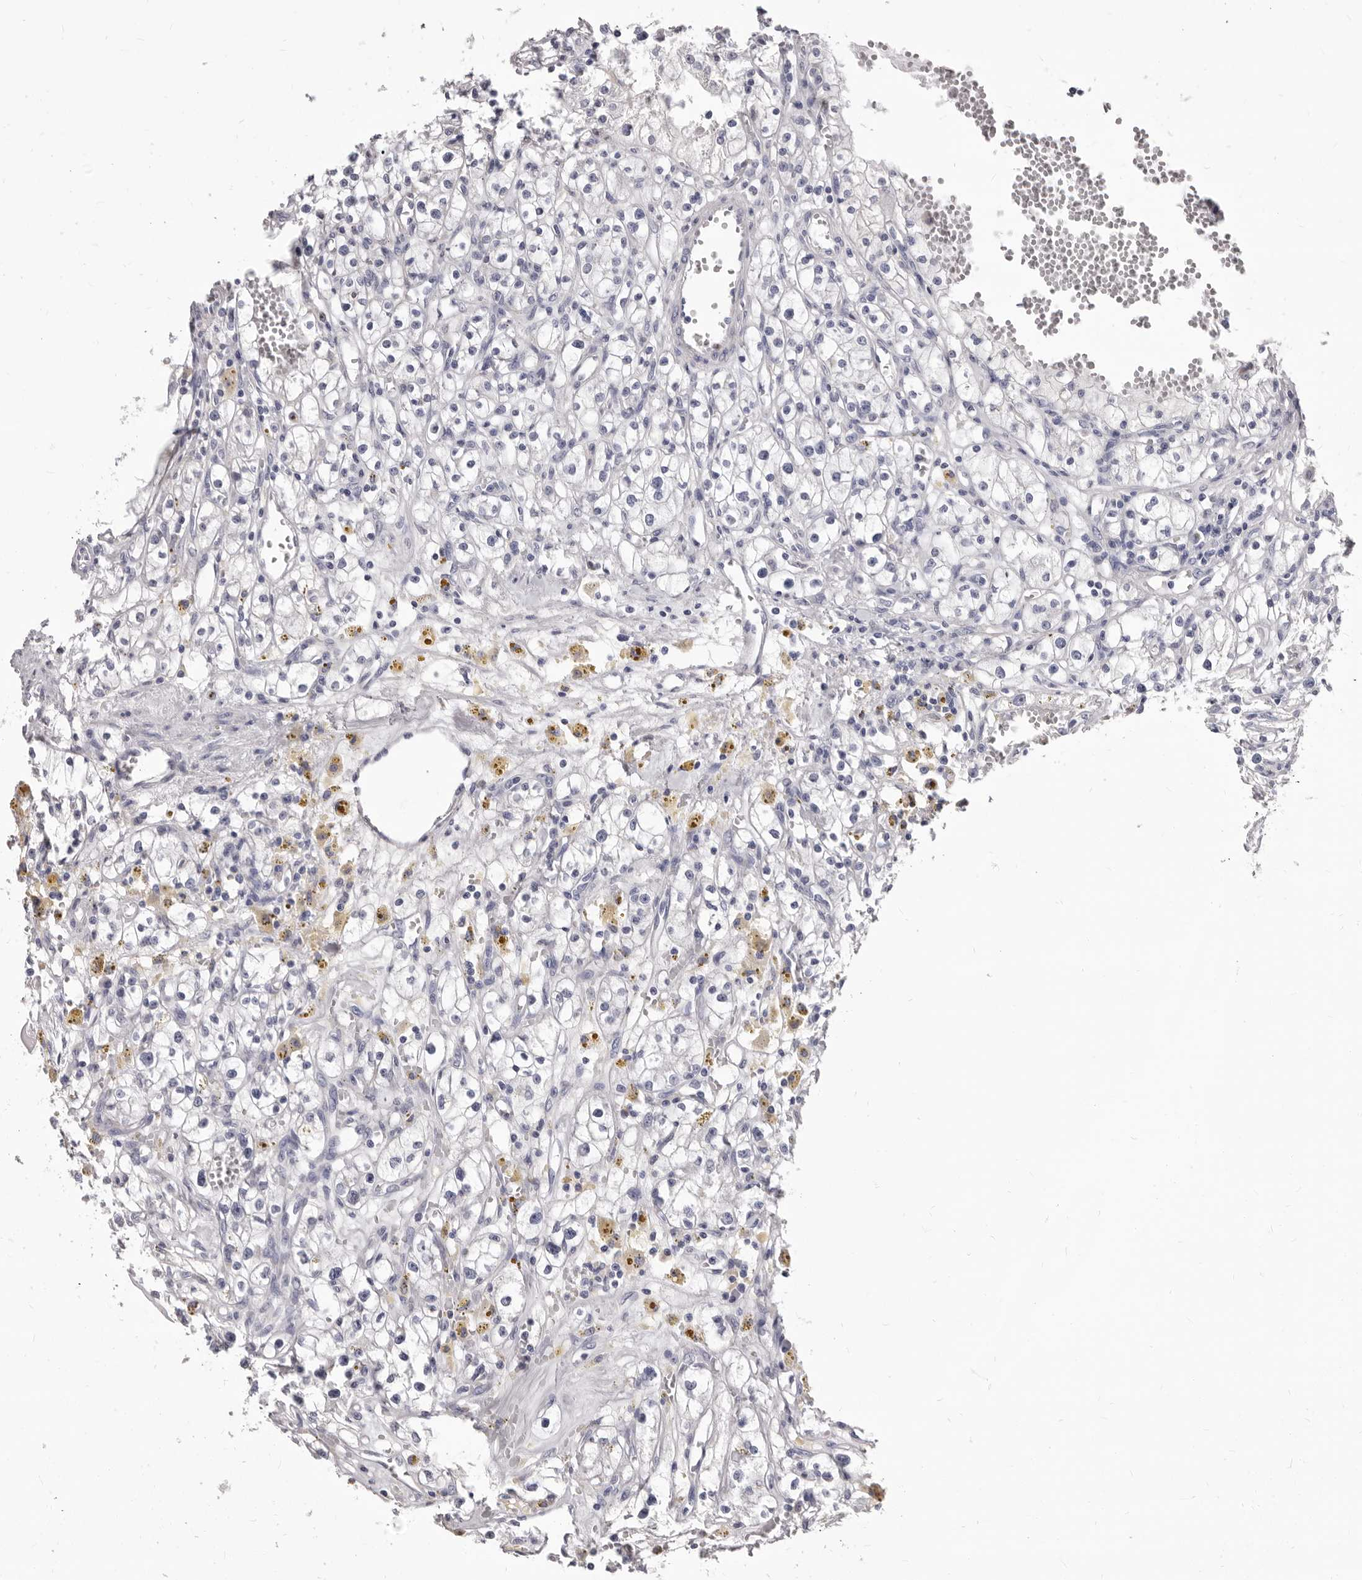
{"staining": {"intensity": "negative", "quantity": "none", "location": "none"}, "tissue": "renal cancer", "cell_type": "Tumor cells", "image_type": "cancer", "snomed": [{"axis": "morphology", "description": "Adenocarcinoma, NOS"}, {"axis": "topography", "description": "Kidney"}], "caption": "Immunohistochemical staining of renal cancer (adenocarcinoma) demonstrates no significant staining in tumor cells. (DAB immunohistochemistry (IHC) visualized using brightfield microscopy, high magnification).", "gene": "NIBAN1", "patient": {"sex": "male", "age": 56}}